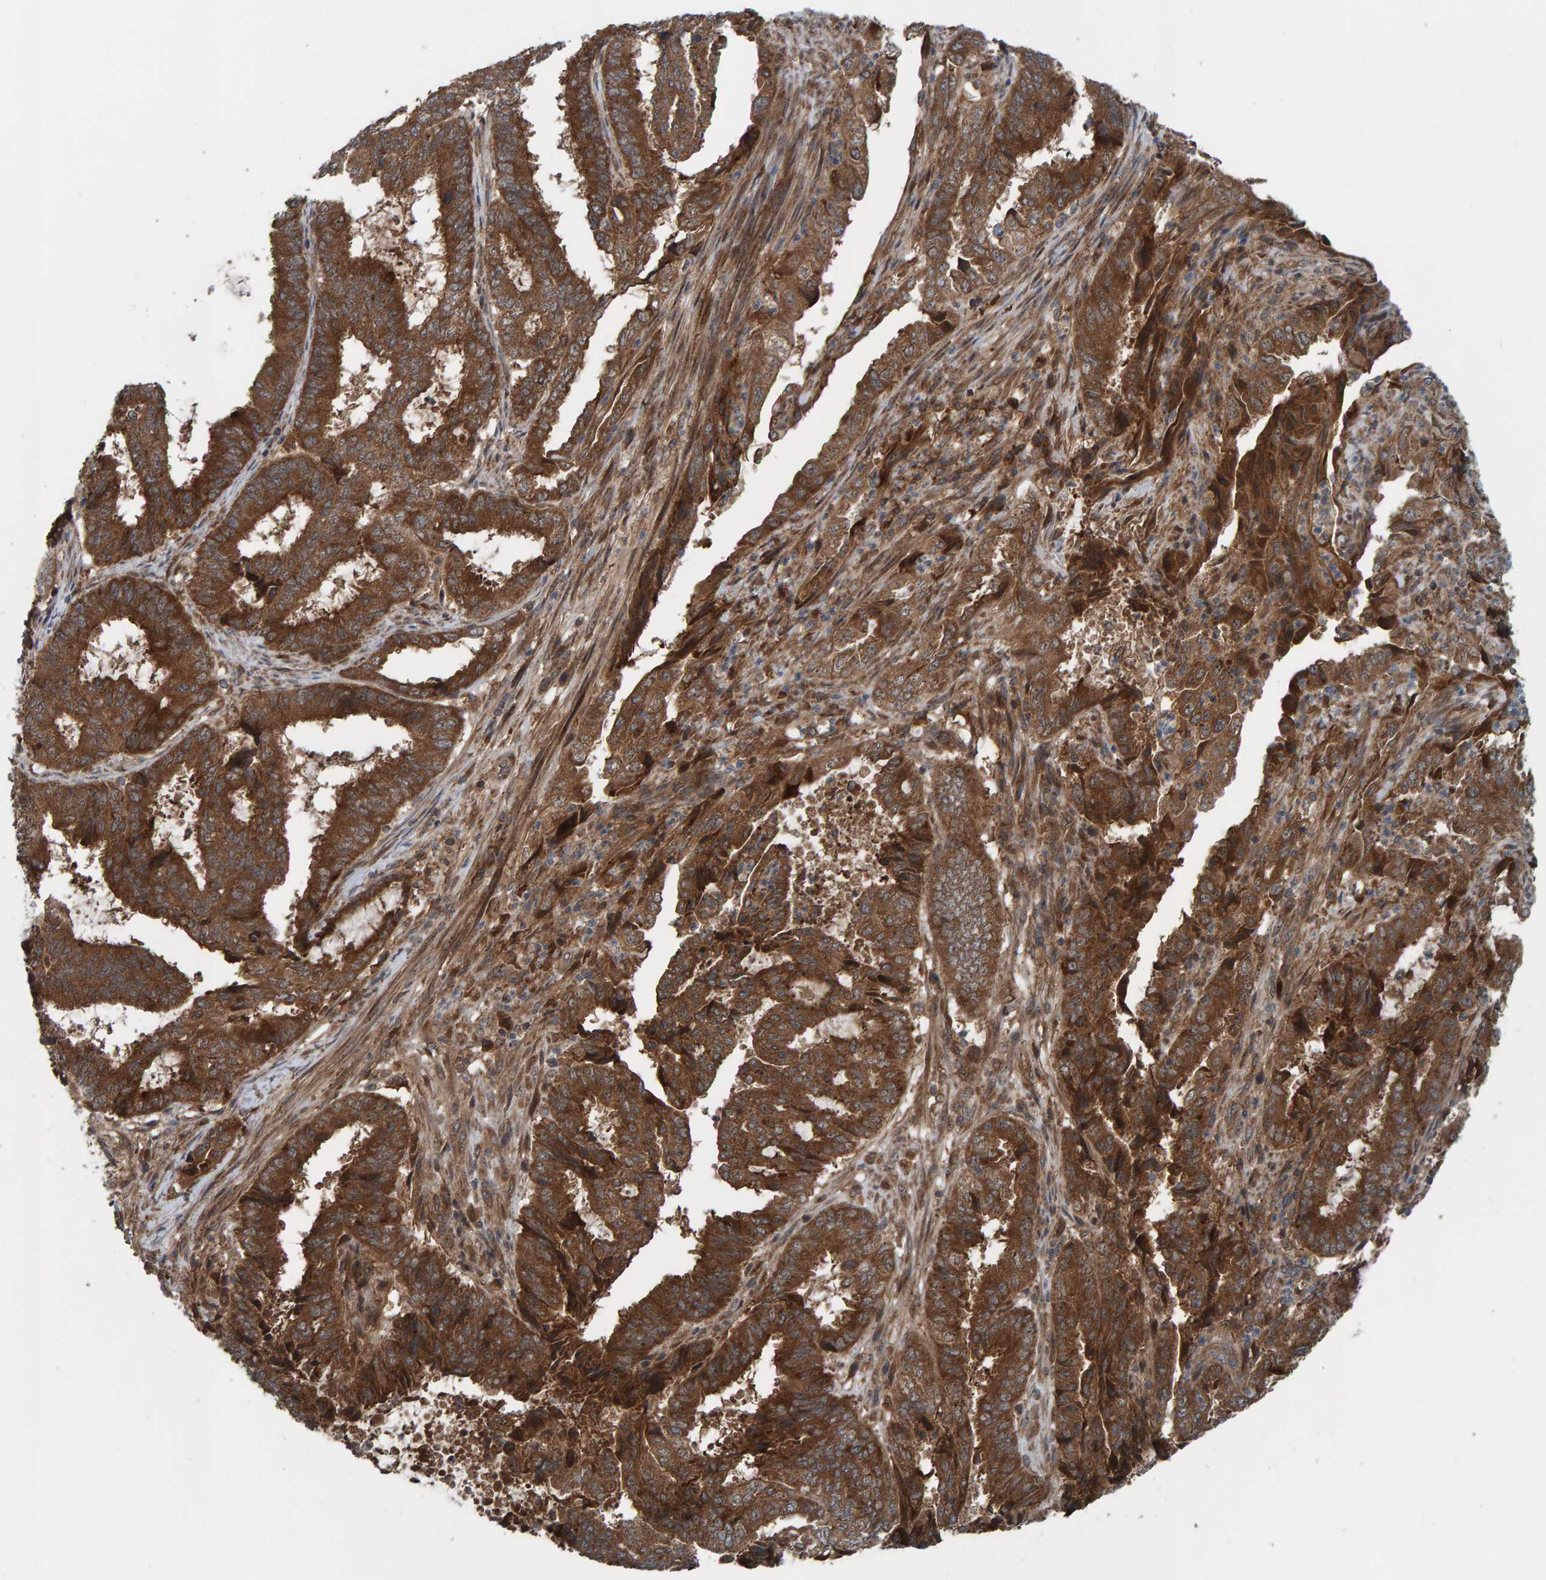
{"staining": {"intensity": "strong", "quantity": ">75%", "location": "cytoplasmic/membranous"}, "tissue": "endometrial cancer", "cell_type": "Tumor cells", "image_type": "cancer", "snomed": [{"axis": "morphology", "description": "Adenocarcinoma, NOS"}, {"axis": "topography", "description": "Endometrium"}], "caption": "Tumor cells reveal strong cytoplasmic/membranous expression in about >75% of cells in endometrial cancer (adenocarcinoma).", "gene": "CUEDC1", "patient": {"sex": "female", "age": 51}}